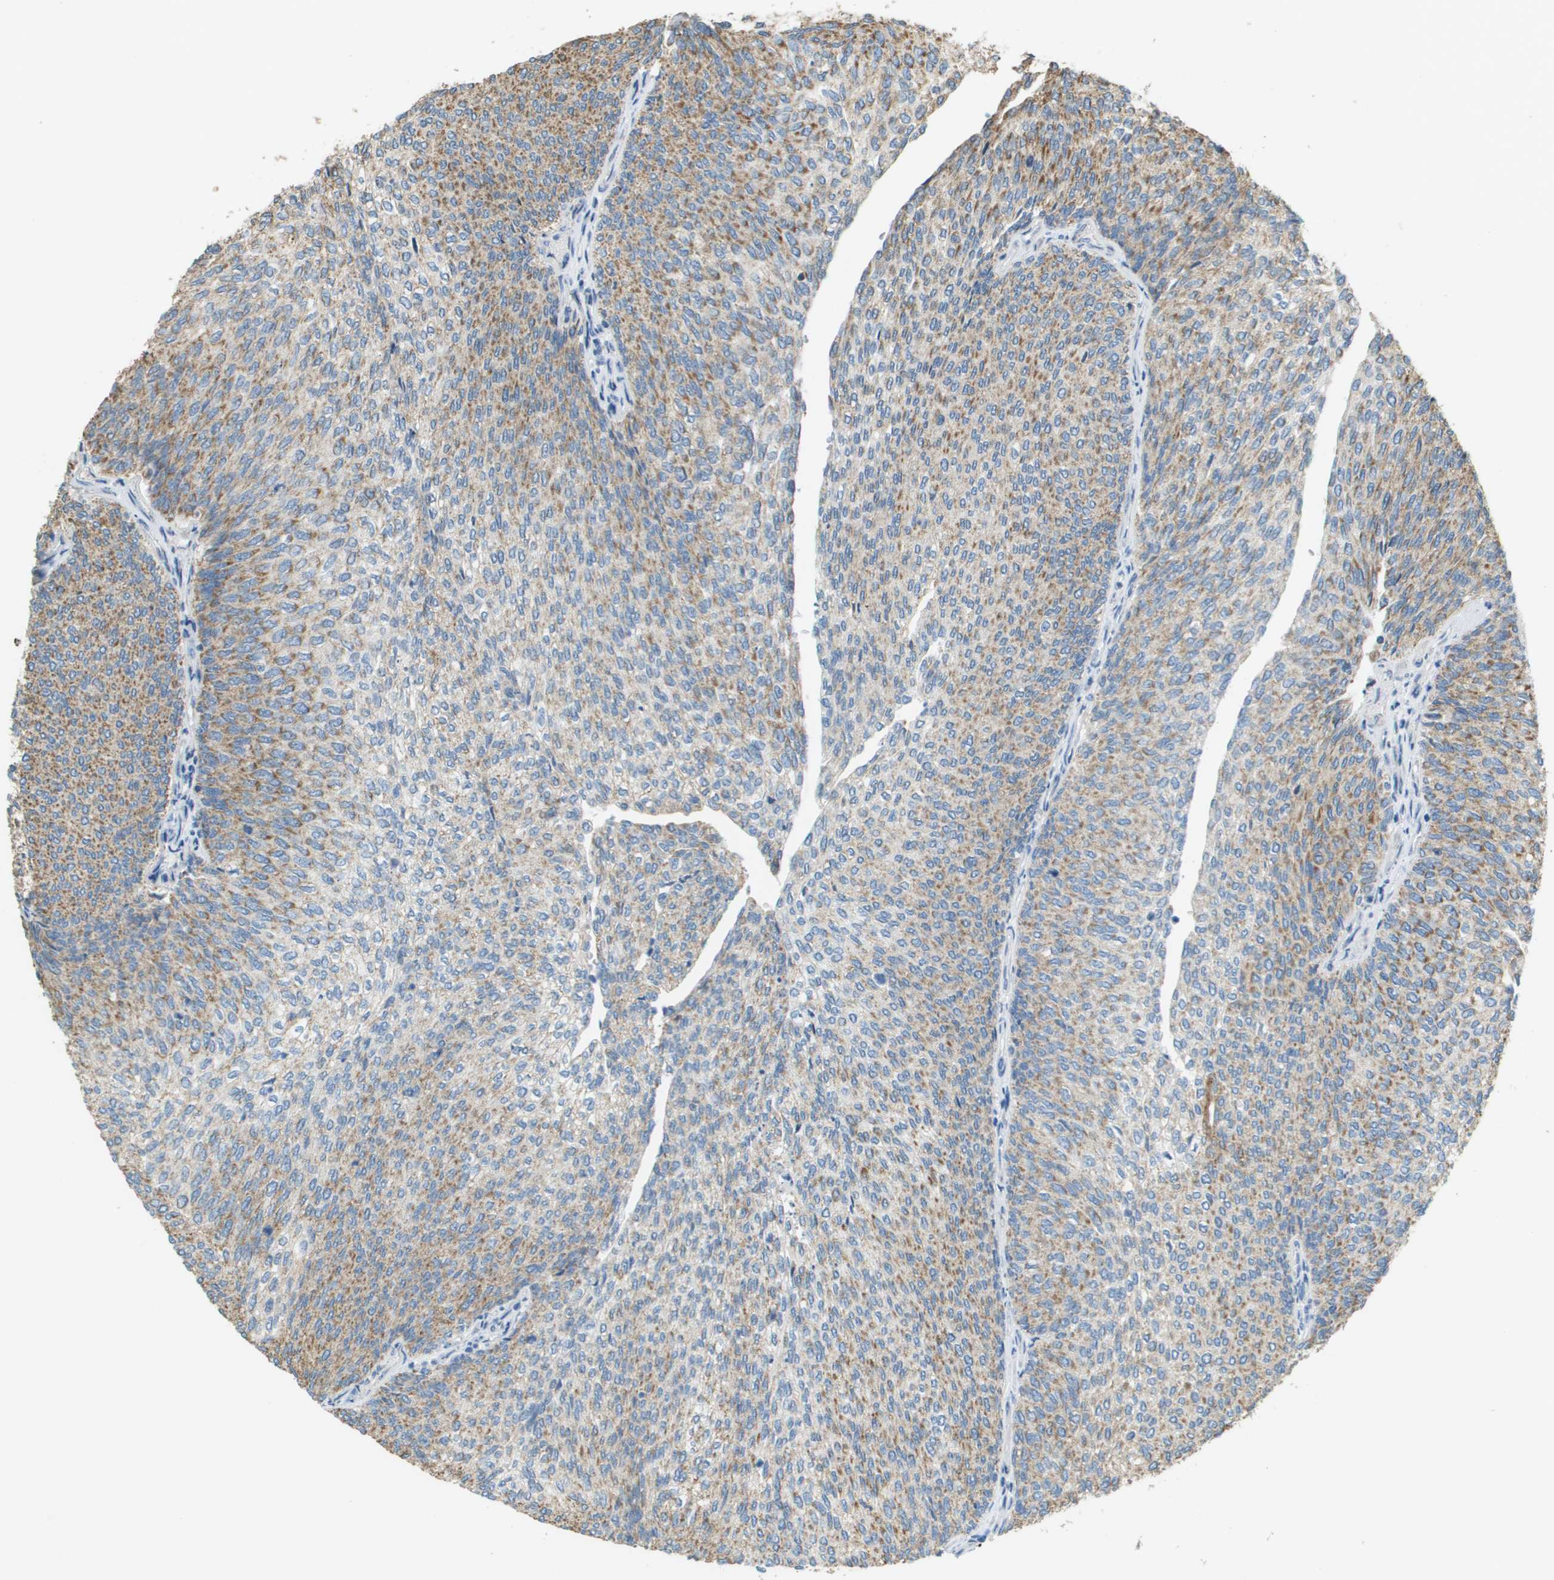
{"staining": {"intensity": "moderate", "quantity": "25%-75%", "location": "cytoplasmic/membranous"}, "tissue": "urothelial cancer", "cell_type": "Tumor cells", "image_type": "cancer", "snomed": [{"axis": "morphology", "description": "Urothelial carcinoma, Low grade"}, {"axis": "topography", "description": "Urinary bladder"}], "caption": "IHC staining of low-grade urothelial carcinoma, which displays medium levels of moderate cytoplasmic/membranous expression in approximately 25%-75% of tumor cells indicating moderate cytoplasmic/membranous protein positivity. The staining was performed using DAB (brown) for protein detection and nuclei were counterstained in hematoxylin (blue).", "gene": "FH", "patient": {"sex": "female", "age": 79}}